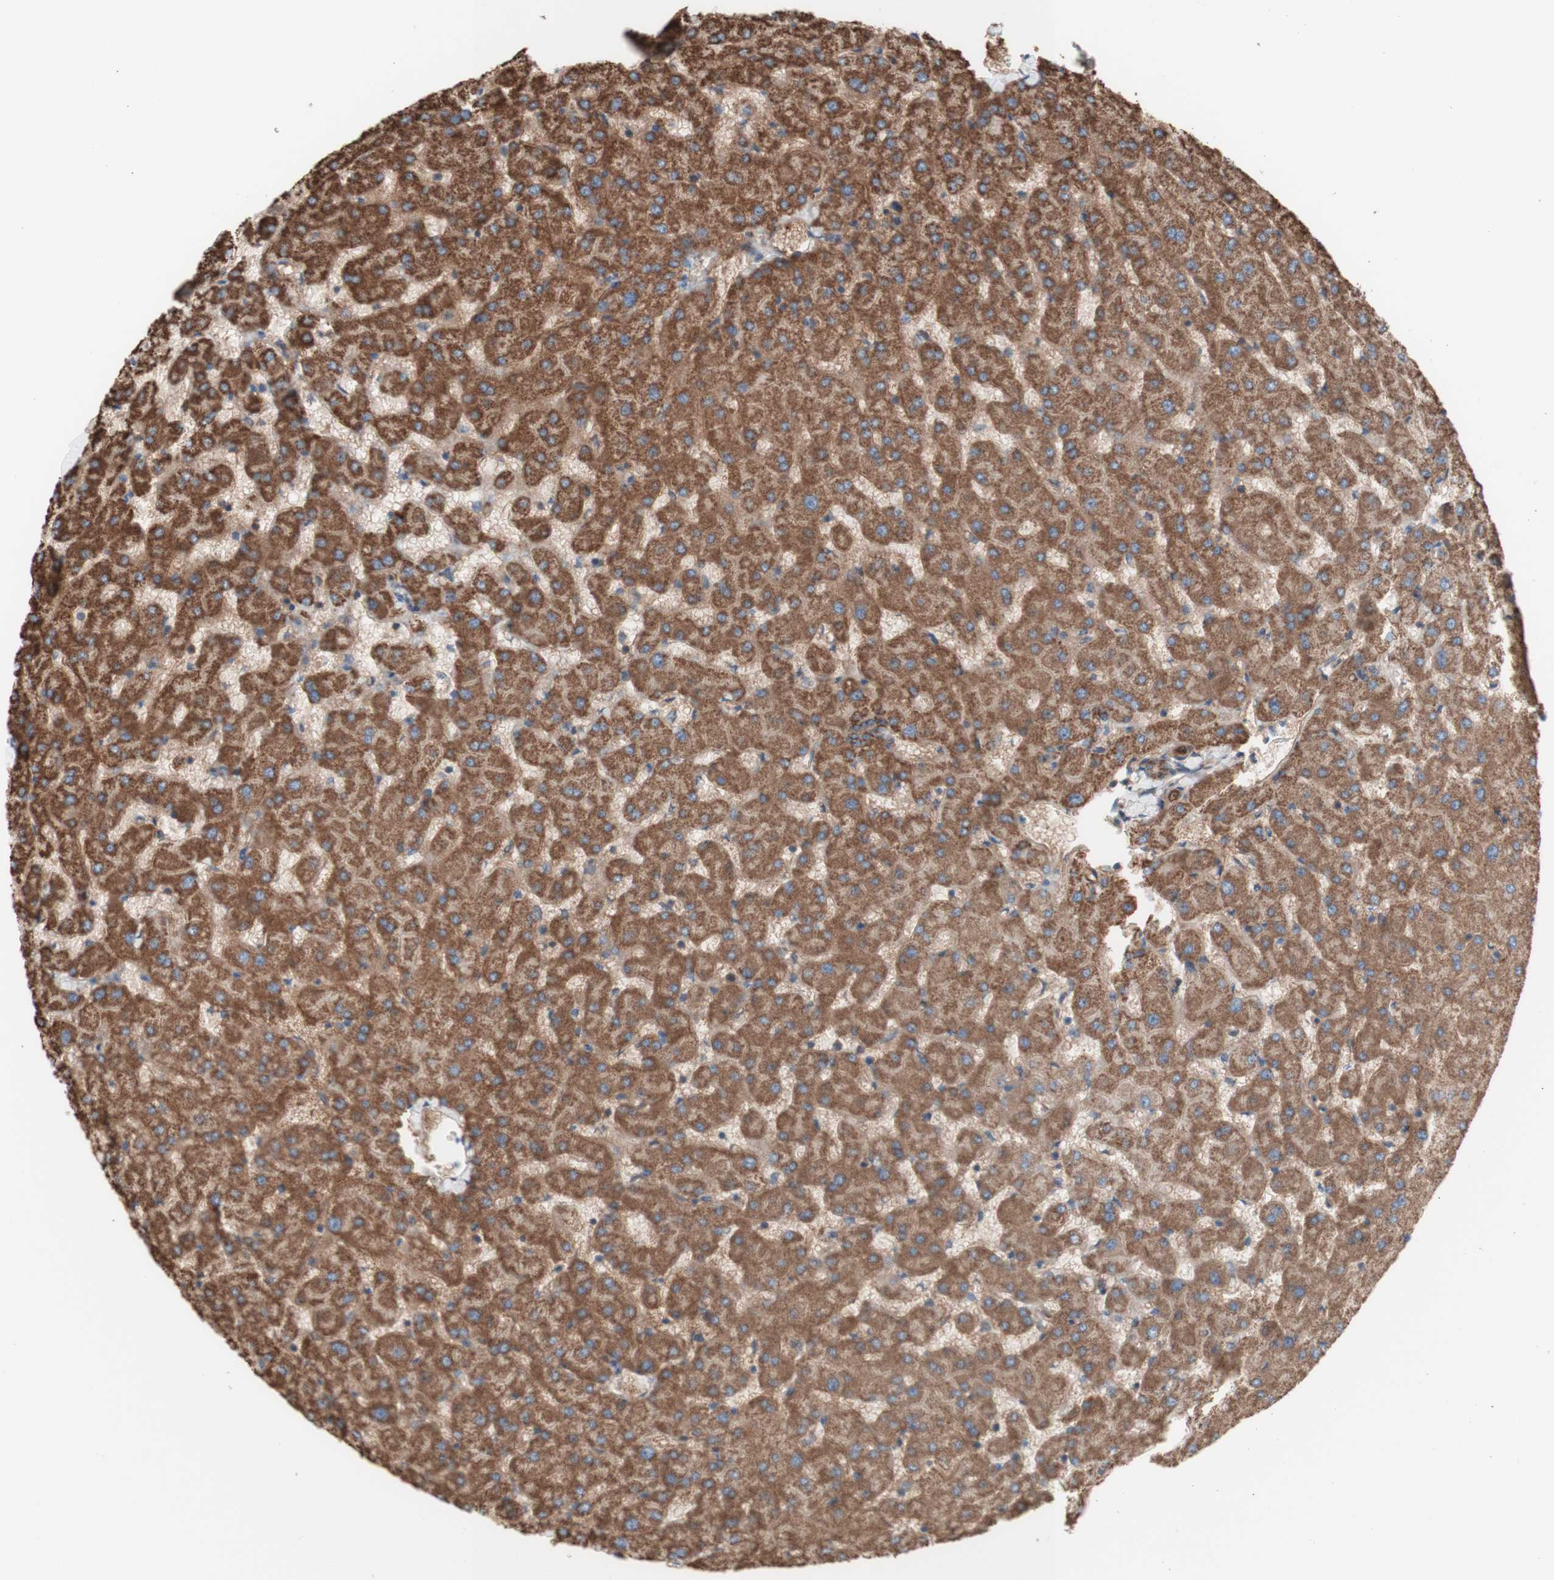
{"staining": {"intensity": "weak", "quantity": ">75%", "location": "cytoplasmic/membranous"}, "tissue": "liver", "cell_type": "Cholangiocytes", "image_type": "normal", "snomed": [{"axis": "morphology", "description": "Normal tissue, NOS"}, {"axis": "topography", "description": "Liver"}], "caption": "Immunohistochemistry (IHC) micrograph of normal liver: human liver stained using immunohistochemistry (IHC) shows low levels of weak protein expression localized specifically in the cytoplasmic/membranous of cholangiocytes, appearing as a cytoplasmic/membranous brown color.", "gene": "CD46", "patient": {"sex": "female", "age": 63}}